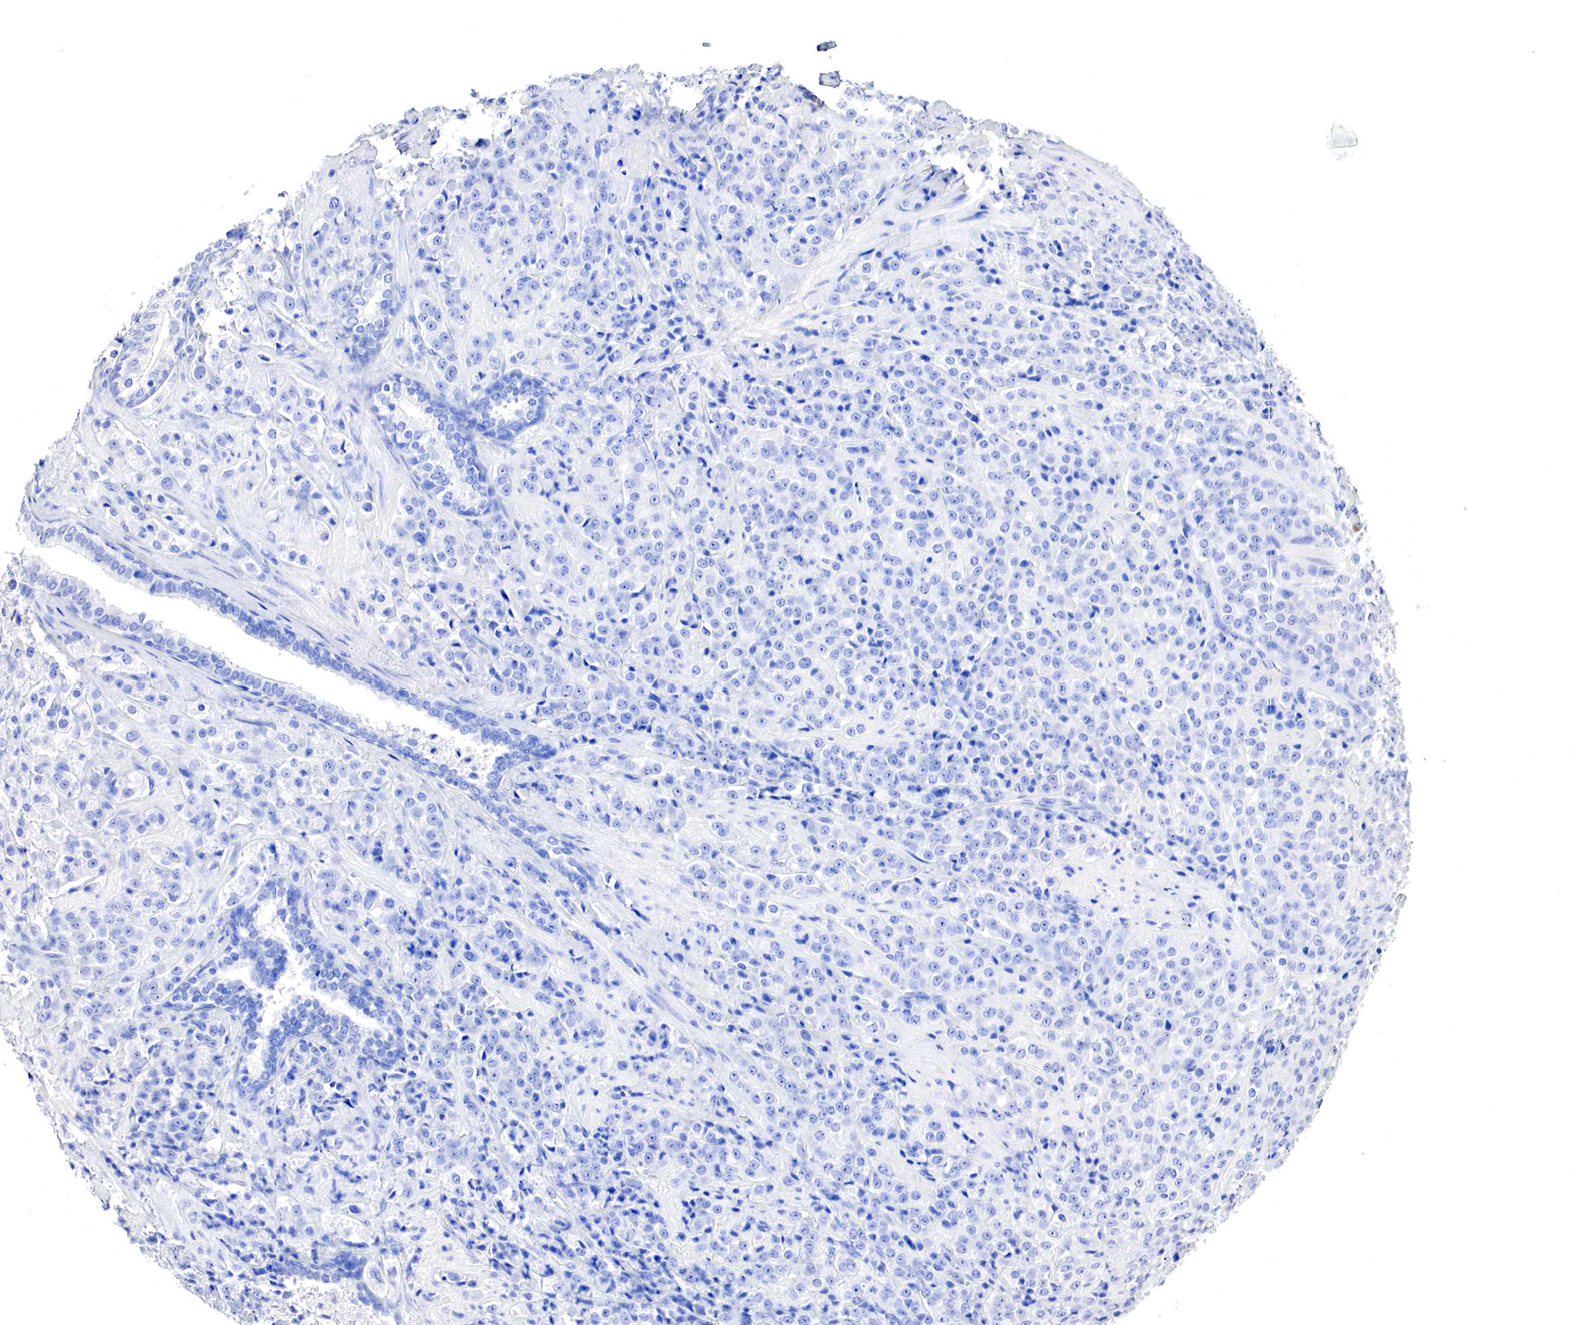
{"staining": {"intensity": "negative", "quantity": "none", "location": "none"}, "tissue": "prostate cancer", "cell_type": "Tumor cells", "image_type": "cancer", "snomed": [{"axis": "morphology", "description": "Adenocarcinoma, Medium grade"}, {"axis": "topography", "description": "Prostate"}], "caption": "The immunohistochemistry (IHC) micrograph has no significant positivity in tumor cells of adenocarcinoma (medium-grade) (prostate) tissue. (DAB immunohistochemistry, high magnification).", "gene": "OTC", "patient": {"sex": "male", "age": 70}}